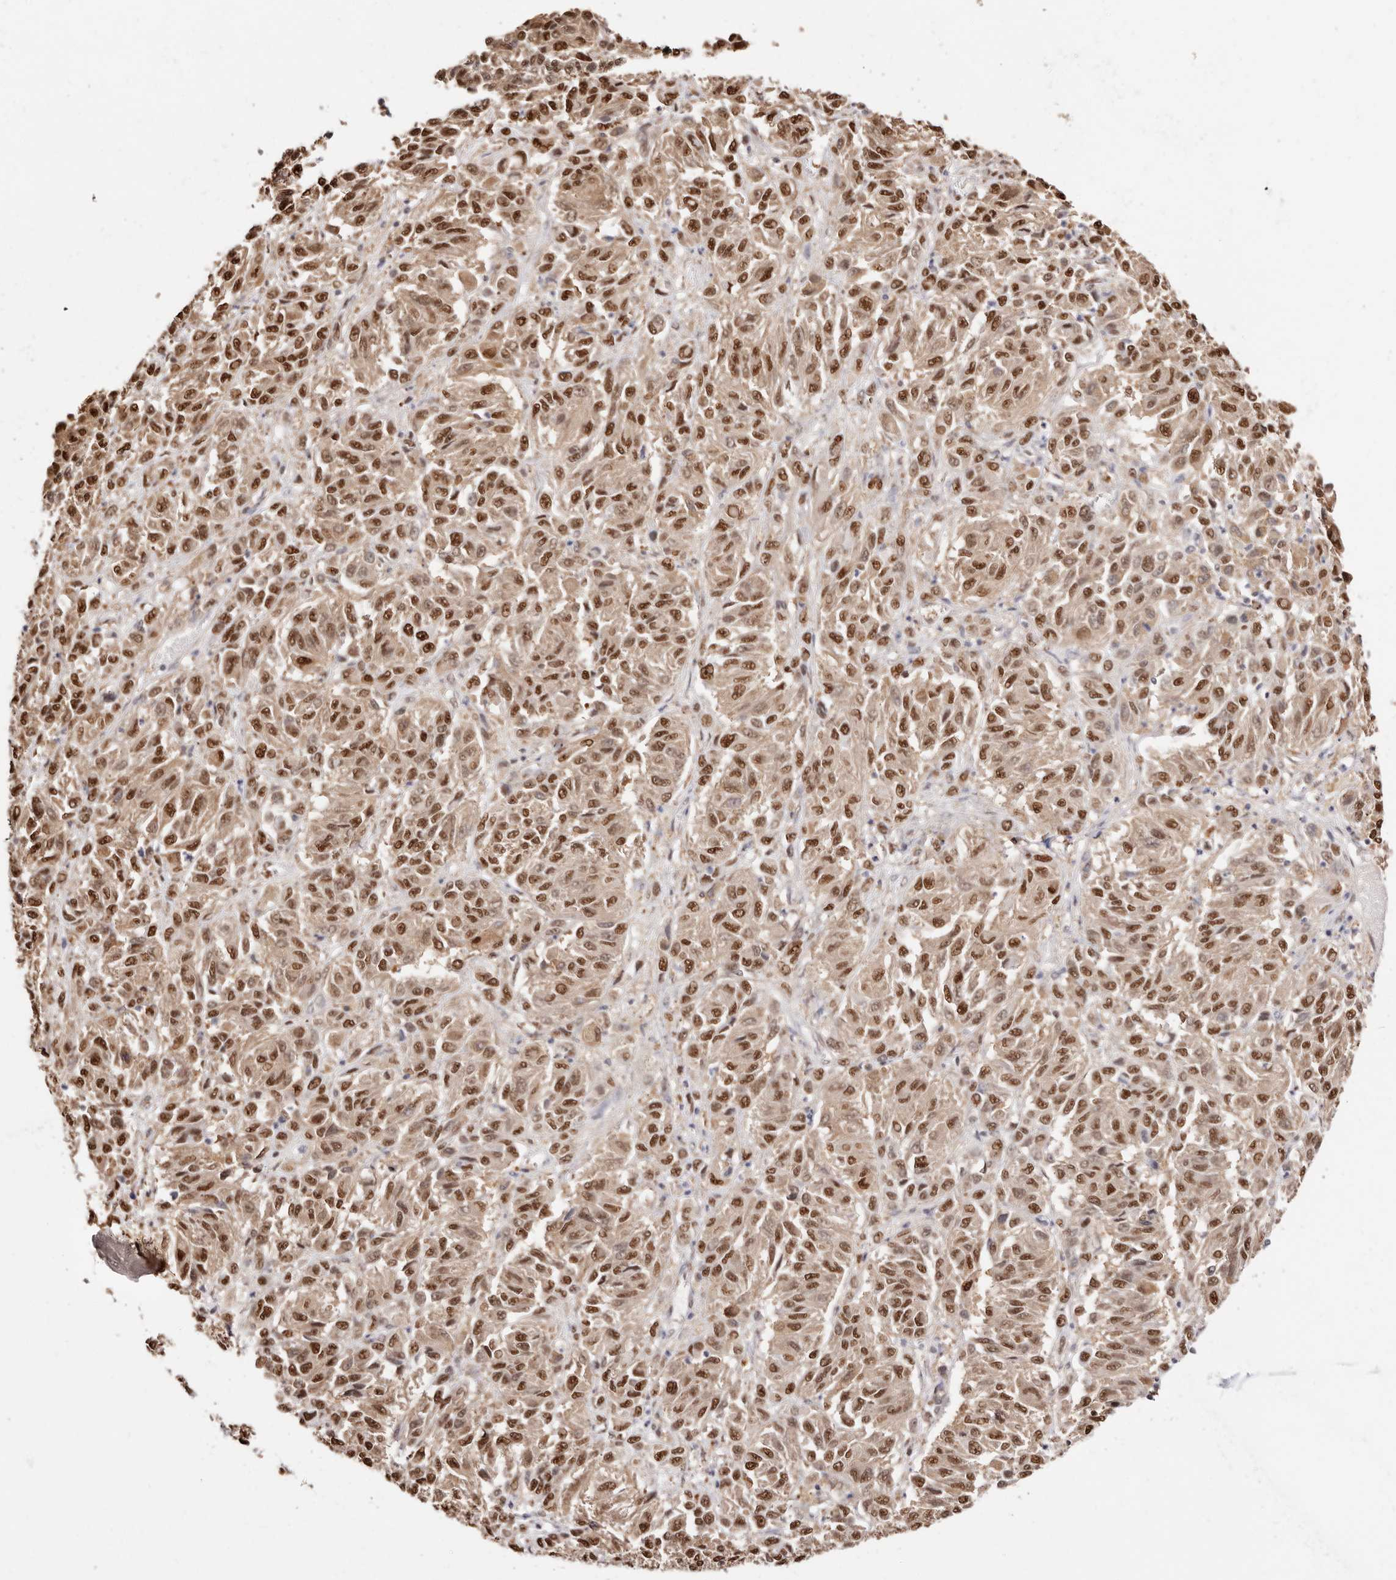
{"staining": {"intensity": "moderate", "quantity": ">75%", "location": "nuclear"}, "tissue": "melanoma", "cell_type": "Tumor cells", "image_type": "cancer", "snomed": [{"axis": "morphology", "description": "Malignant melanoma, Metastatic site"}, {"axis": "topography", "description": "Lung"}], "caption": "Malignant melanoma (metastatic site) stained with a protein marker shows moderate staining in tumor cells.", "gene": "TKT", "patient": {"sex": "male", "age": 64}}